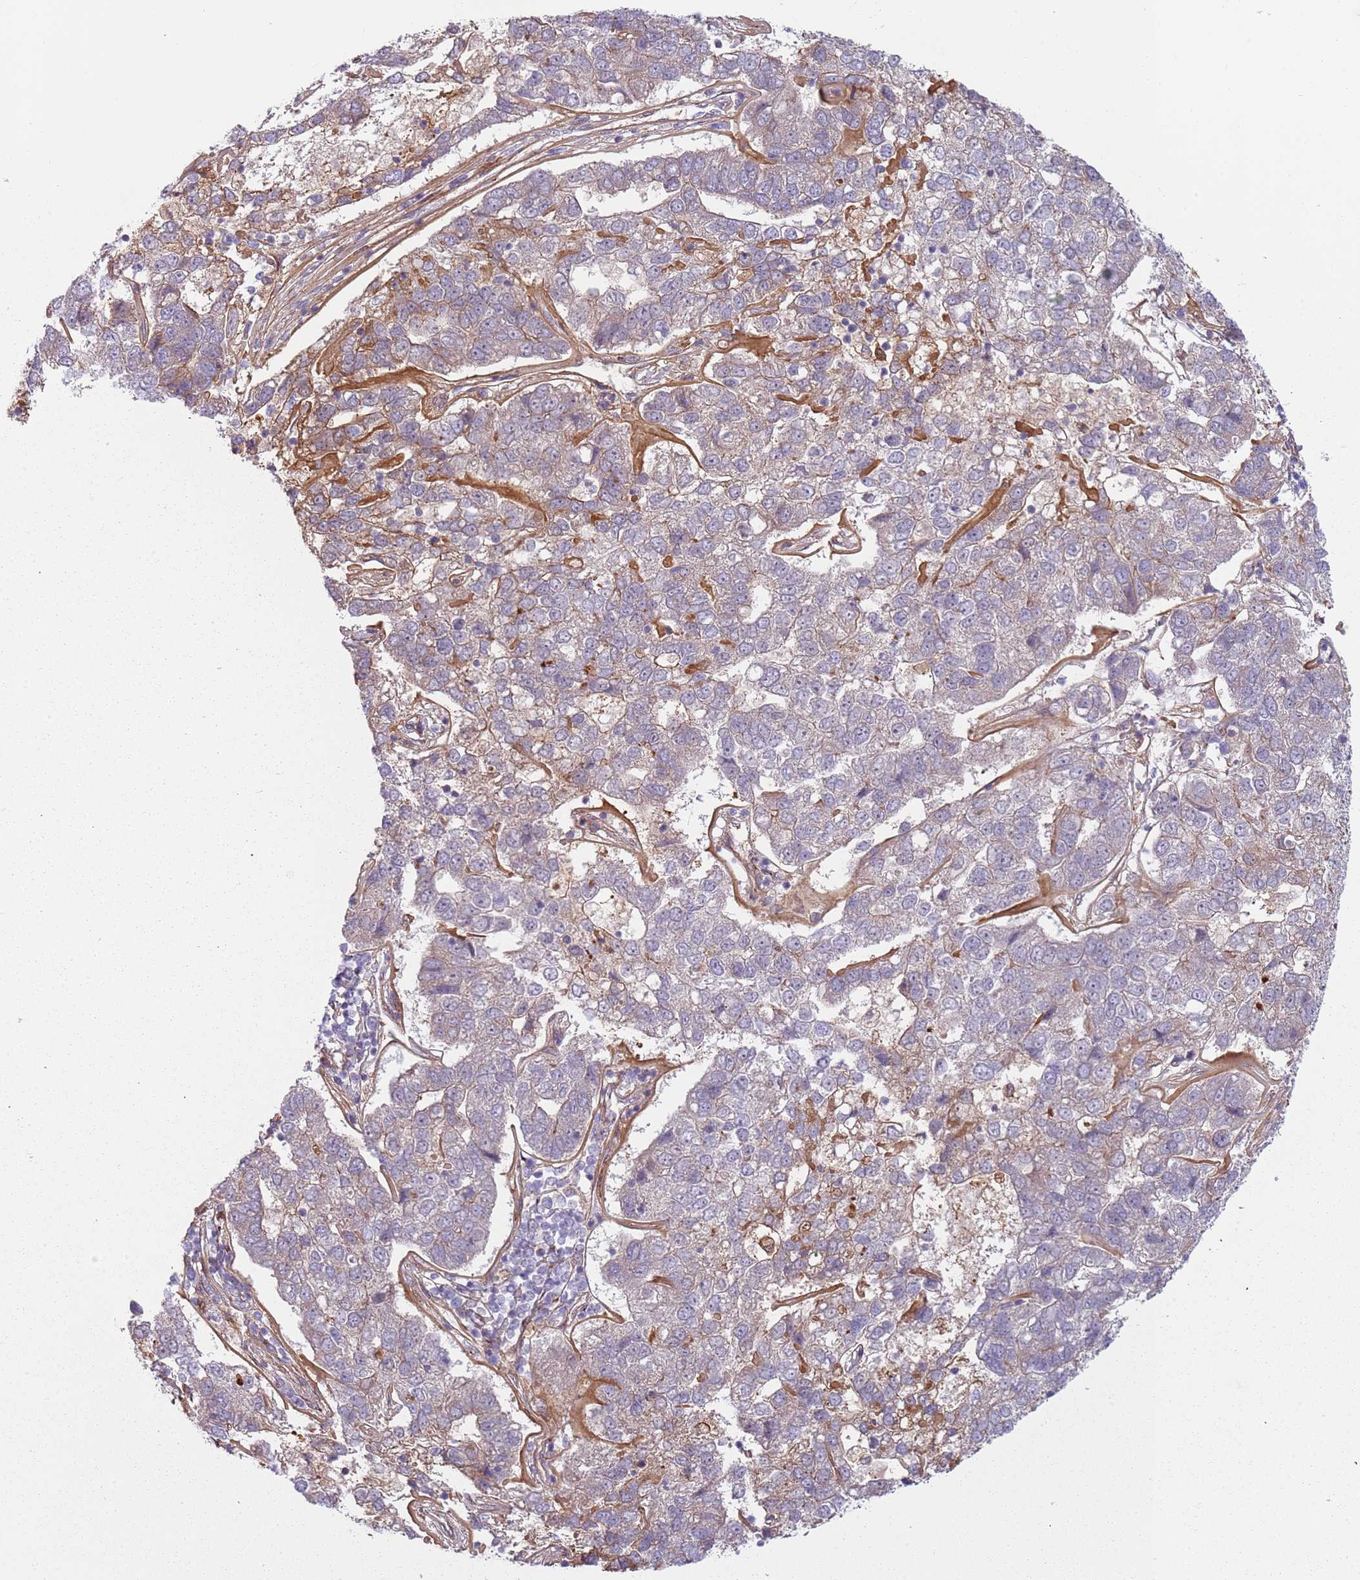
{"staining": {"intensity": "negative", "quantity": "none", "location": "none"}, "tissue": "pancreatic cancer", "cell_type": "Tumor cells", "image_type": "cancer", "snomed": [{"axis": "morphology", "description": "Adenocarcinoma, NOS"}, {"axis": "topography", "description": "Pancreas"}], "caption": "This is a photomicrograph of IHC staining of pancreatic cancer, which shows no positivity in tumor cells. (DAB (3,3'-diaminobenzidine) IHC visualized using brightfield microscopy, high magnification).", "gene": "NADK", "patient": {"sex": "female", "age": 61}}